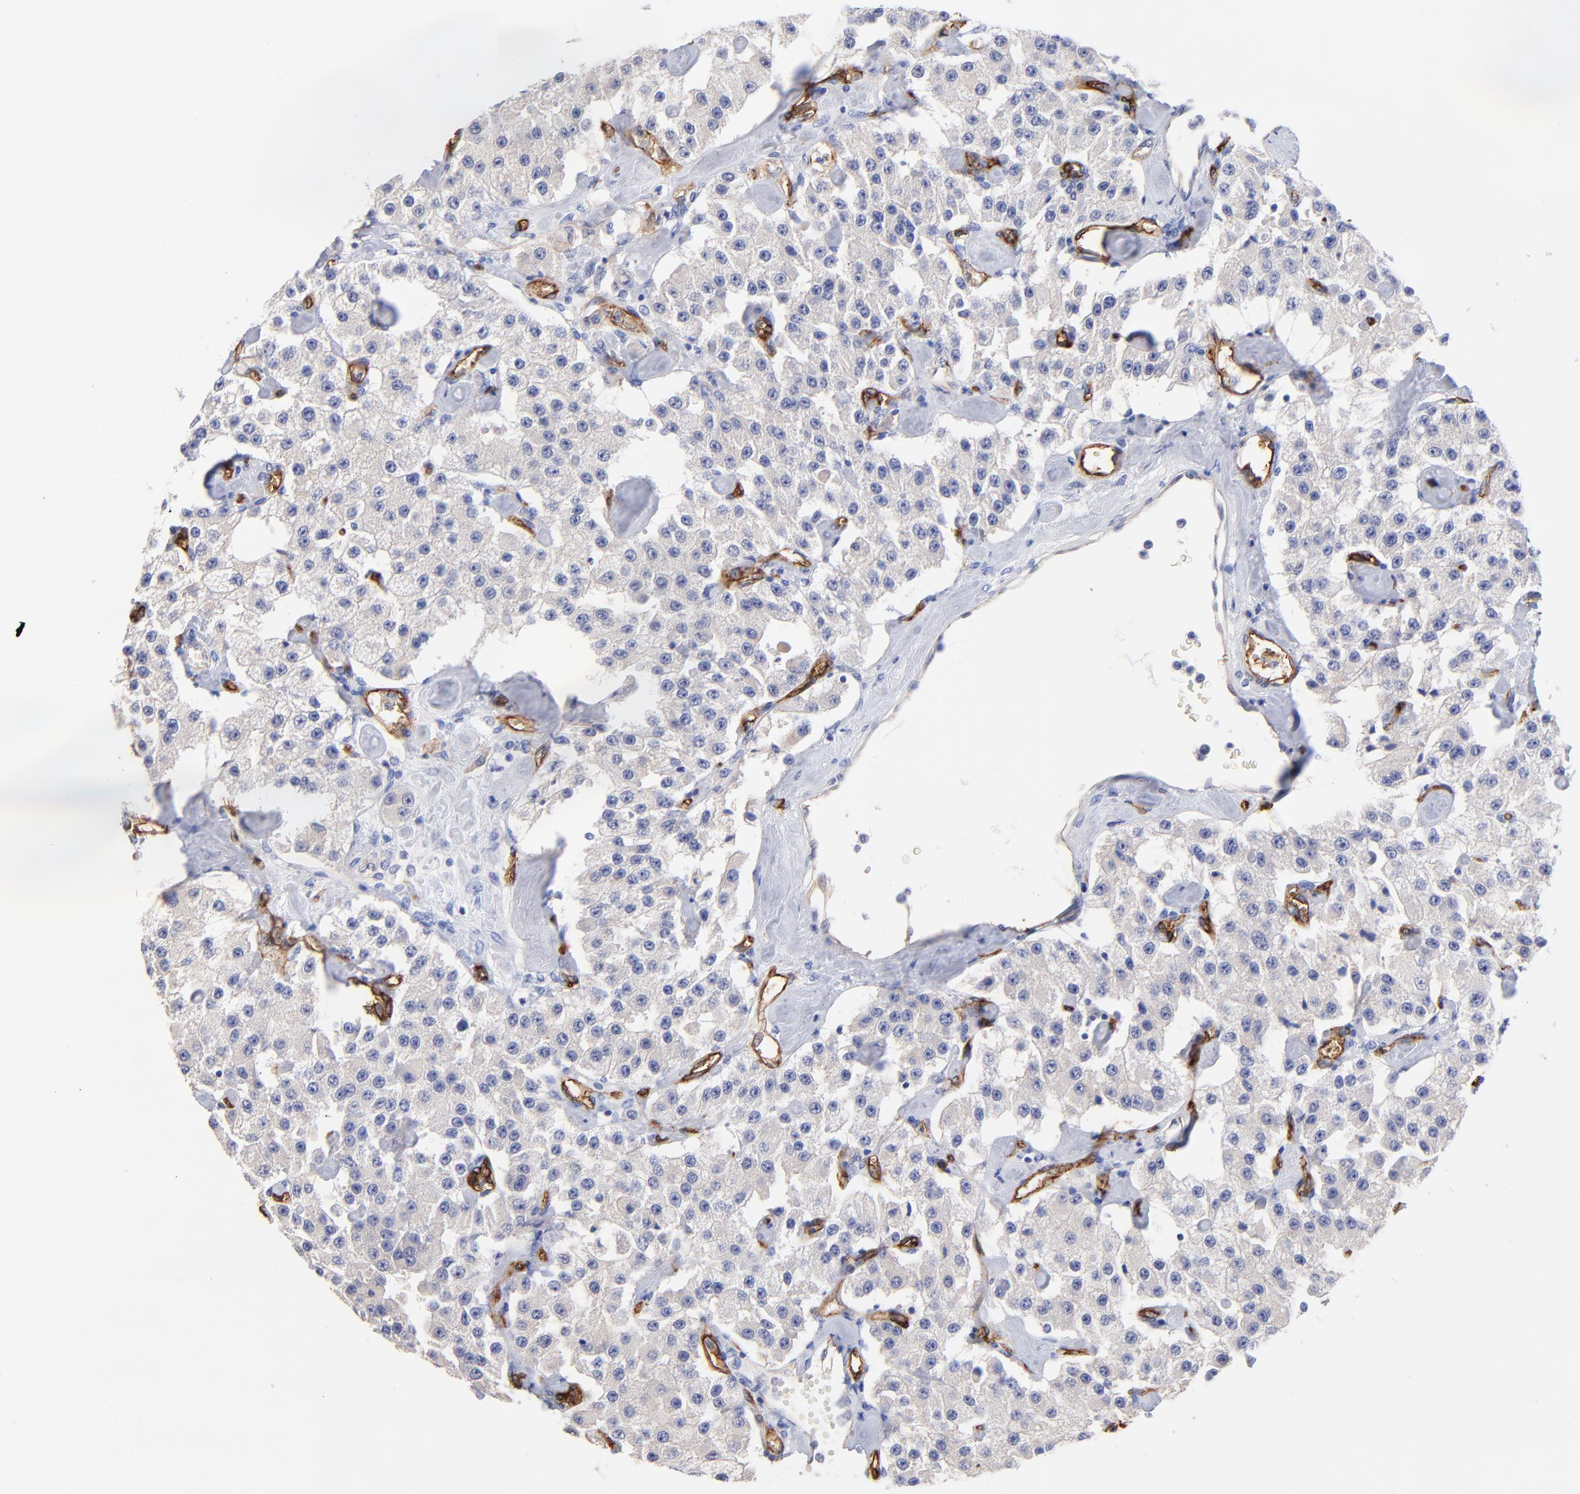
{"staining": {"intensity": "negative", "quantity": "none", "location": "none"}, "tissue": "carcinoid", "cell_type": "Tumor cells", "image_type": "cancer", "snomed": [{"axis": "morphology", "description": "Carcinoid, malignant, NOS"}, {"axis": "topography", "description": "Pancreas"}], "caption": "Histopathology image shows no protein expression in tumor cells of carcinoid tissue.", "gene": "SLC44A2", "patient": {"sex": "male", "age": 41}}